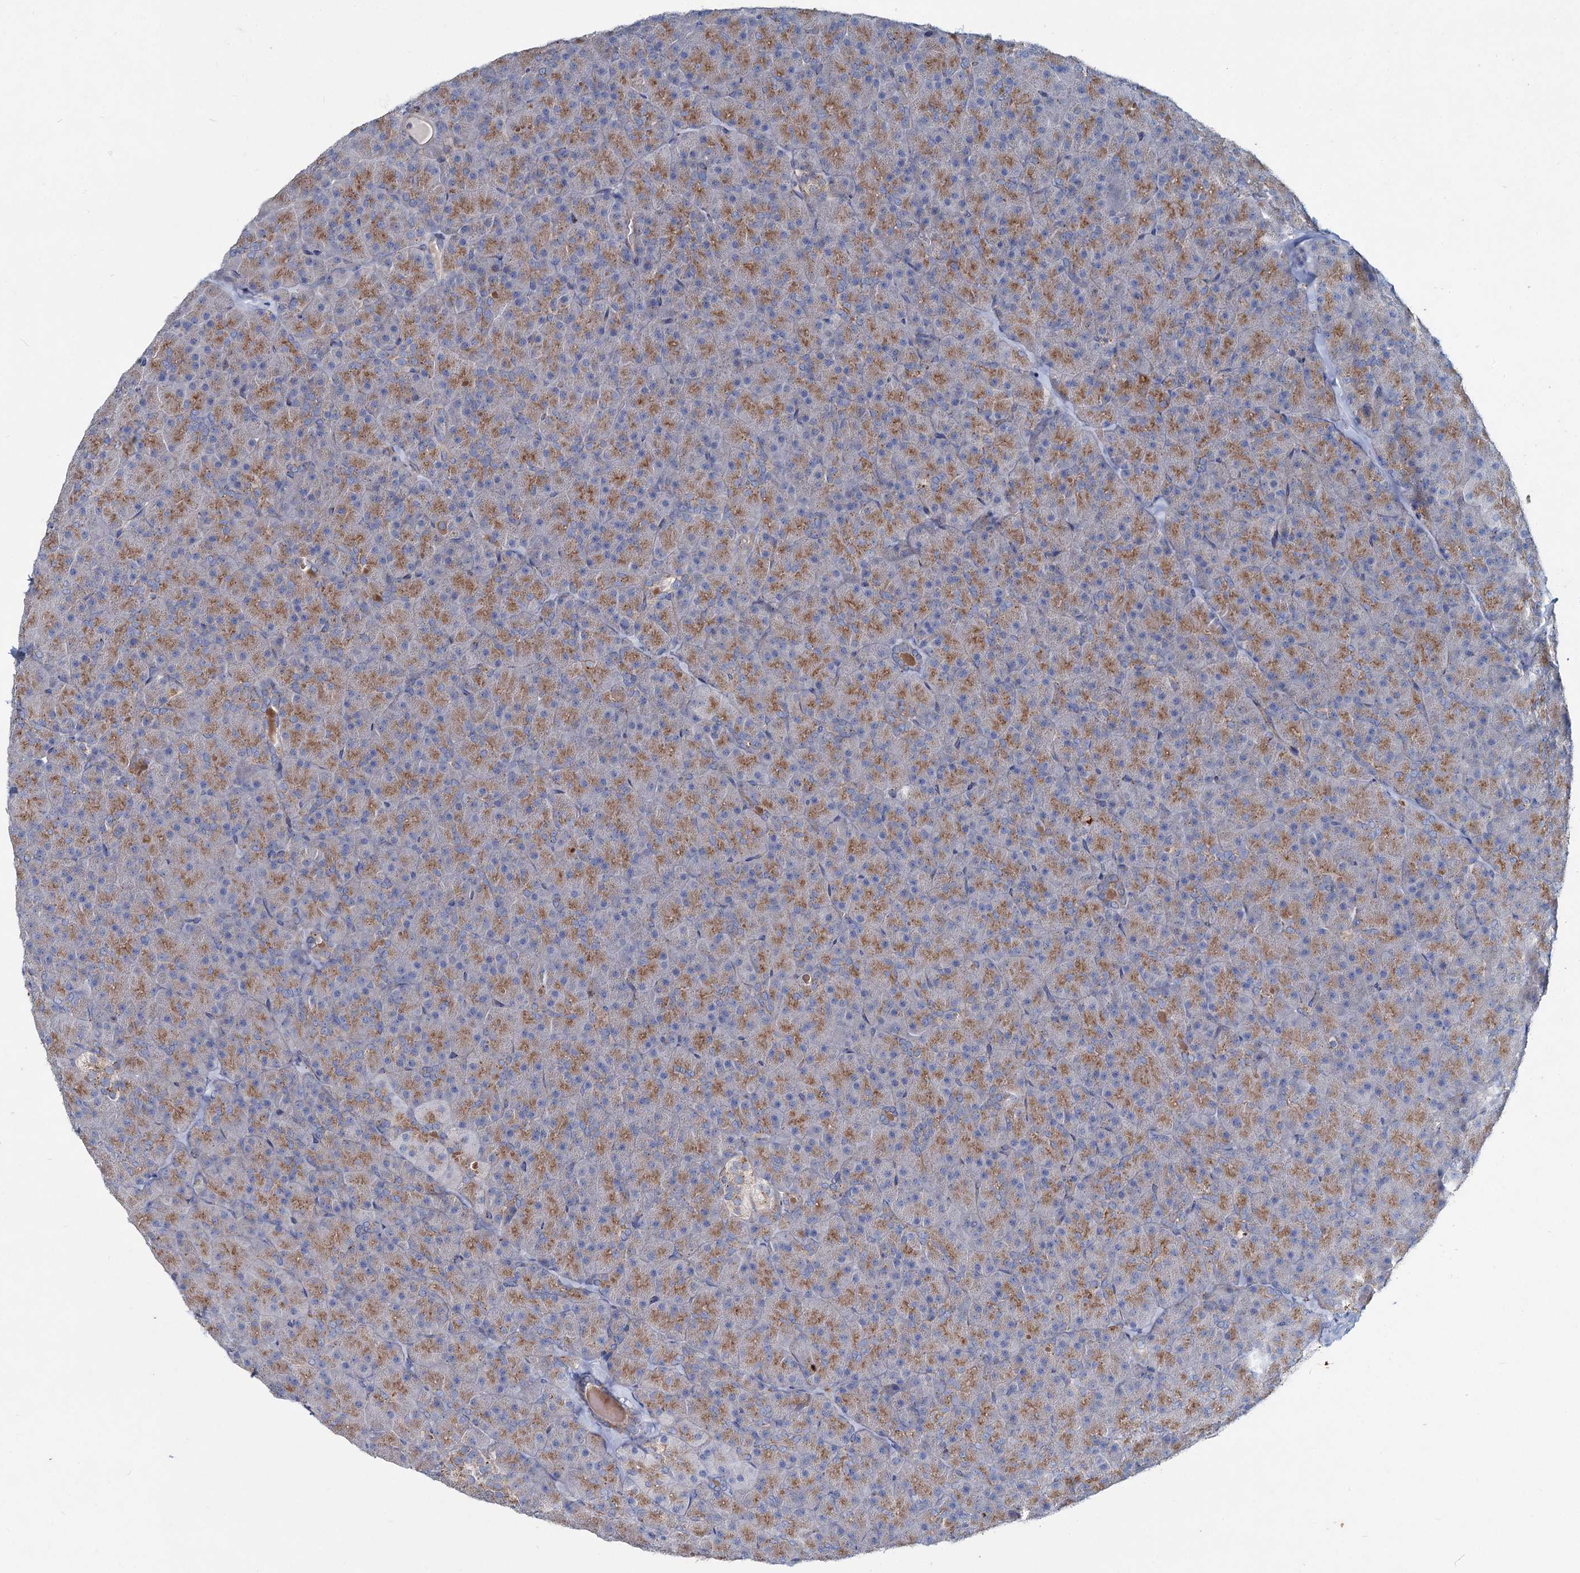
{"staining": {"intensity": "moderate", "quantity": "25%-75%", "location": "cytoplasmic/membranous"}, "tissue": "pancreas", "cell_type": "Exocrine glandular cells", "image_type": "normal", "snomed": [{"axis": "morphology", "description": "Normal tissue, NOS"}, {"axis": "topography", "description": "Pancreas"}], "caption": "Pancreas stained with DAB (3,3'-diaminobenzidine) immunohistochemistry demonstrates medium levels of moderate cytoplasmic/membranous positivity in approximately 25%-75% of exocrine glandular cells.", "gene": "AGBL4", "patient": {"sex": "male", "age": 36}}